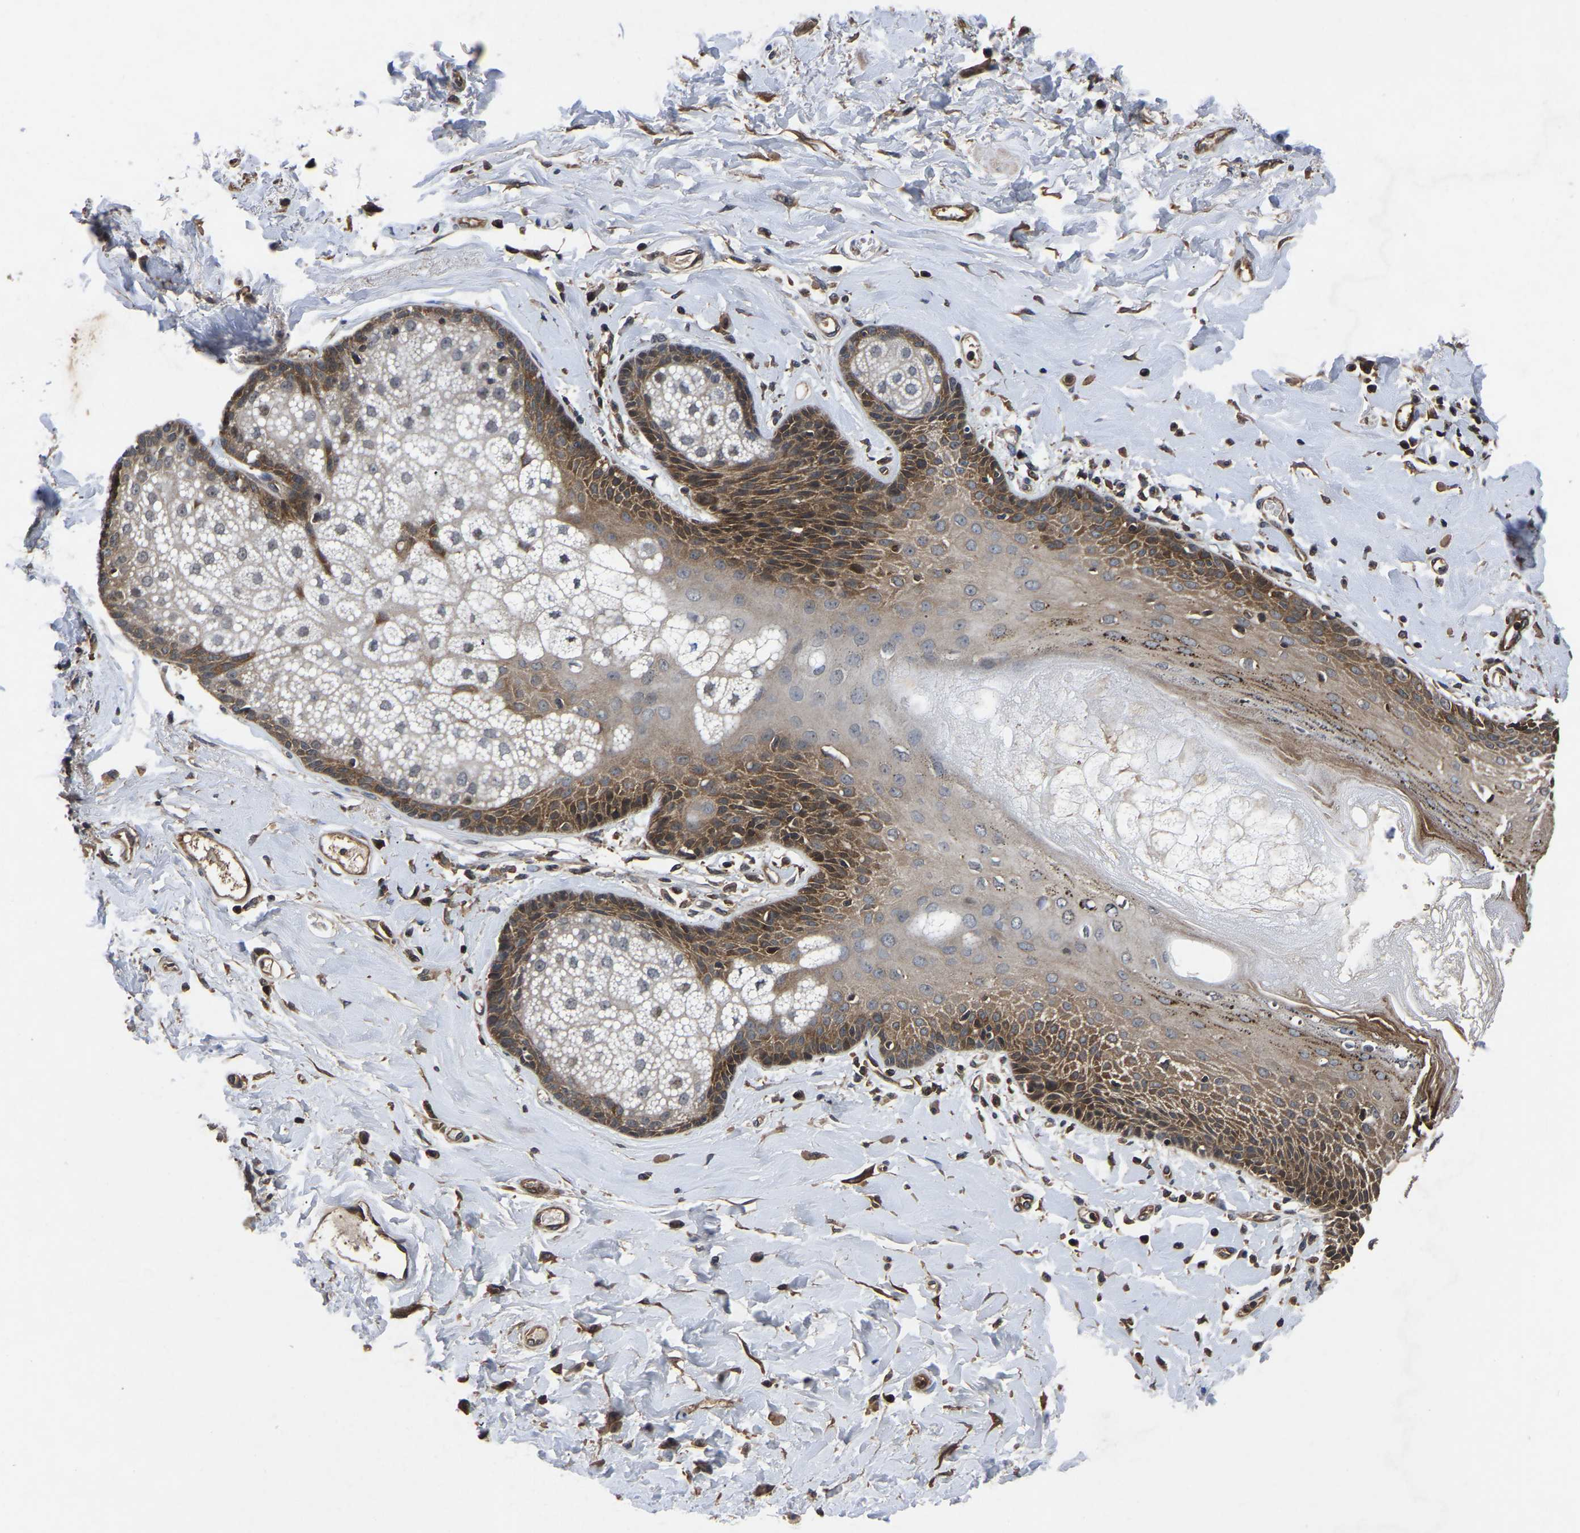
{"staining": {"intensity": "moderate", "quantity": ">75%", "location": "cytoplasmic/membranous"}, "tissue": "skin", "cell_type": "Epidermal cells", "image_type": "normal", "snomed": [{"axis": "morphology", "description": "Normal tissue, NOS"}, {"axis": "topography", "description": "Anal"}], "caption": "A photomicrograph showing moderate cytoplasmic/membranous staining in about >75% of epidermal cells in benign skin, as visualized by brown immunohistochemical staining.", "gene": "FGD5", "patient": {"sex": "male", "age": 69}}